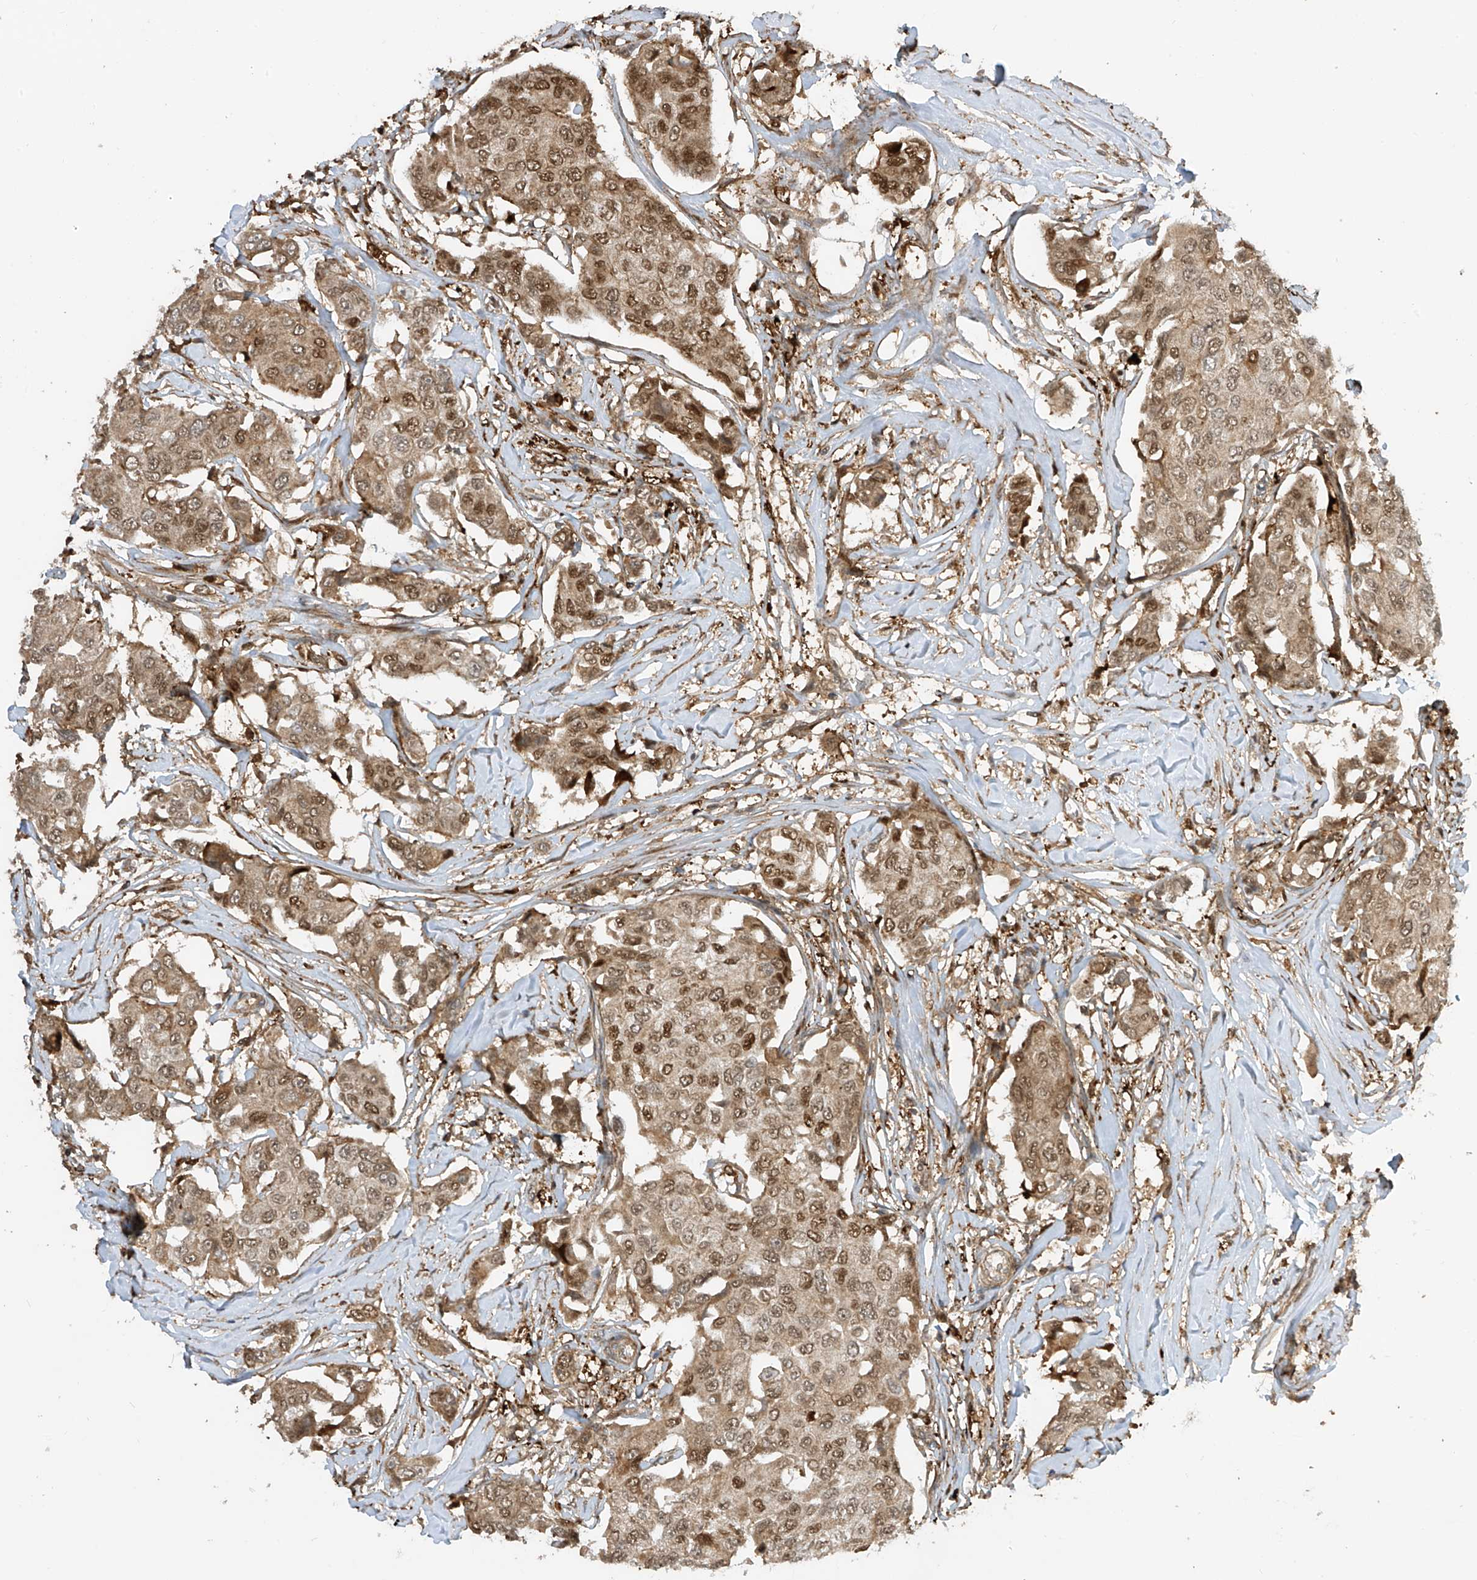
{"staining": {"intensity": "moderate", "quantity": ">75%", "location": "cytoplasmic/membranous,nuclear"}, "tissue": "breast cancer", "cell_type": "Tumor cells", "image_type": "cancer", "snomed": [{"axis": "morphology", "description": "Duct carcinoma"}, {"axis": "topography", "description": "Breast"}], "caption": "Approximately >75% of tumor cells in breast cancer reveal moderate cytoplasmic/membranous and nuclear protein staining as visualized by brown immunohistochemical staining.", "gene": "ATAD2B", "patient": {"sex": "female", "age": 80}}